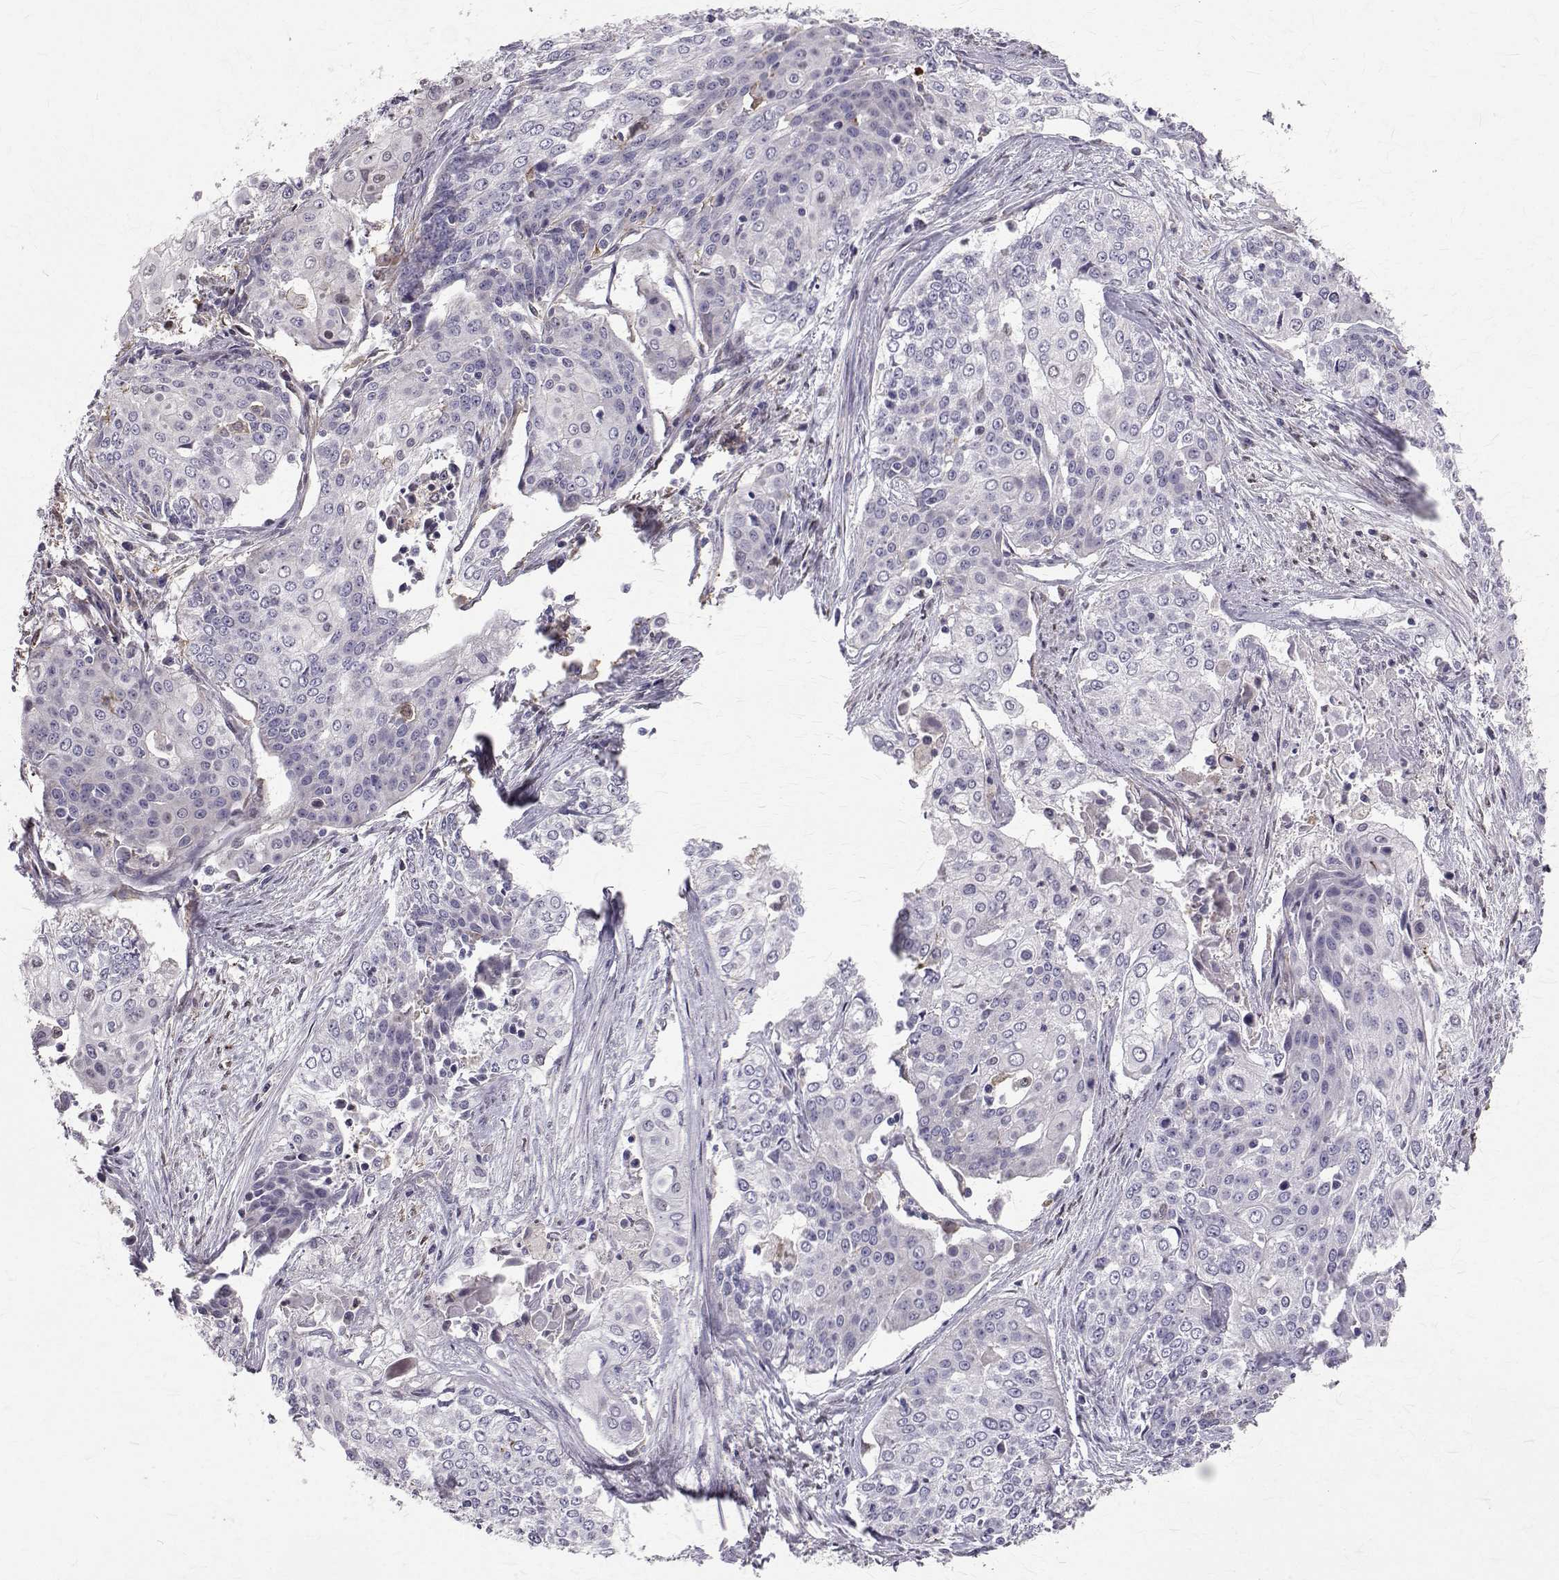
{"staining": {"intensity": "negative", "quantity": "none", "location": "none"}, "tissue": "cervical cancer", "cell_type": "Tumor cells", "image_type": "cancer", "snomed": [{"axis": "morphology", "description": "Squamous cell carcinoma, NOS"}, {"axis": "topography", "description": "Cervix"}], "caption": "Immunohistochemical staining of cervical squamous cell carcinoma displays no significant positivity in tumor cells. (Brightfield microscopy of DAB IHC at high magnification).", "gene": "CCDC89", "patient": {"sex": "female", "age": 39}}